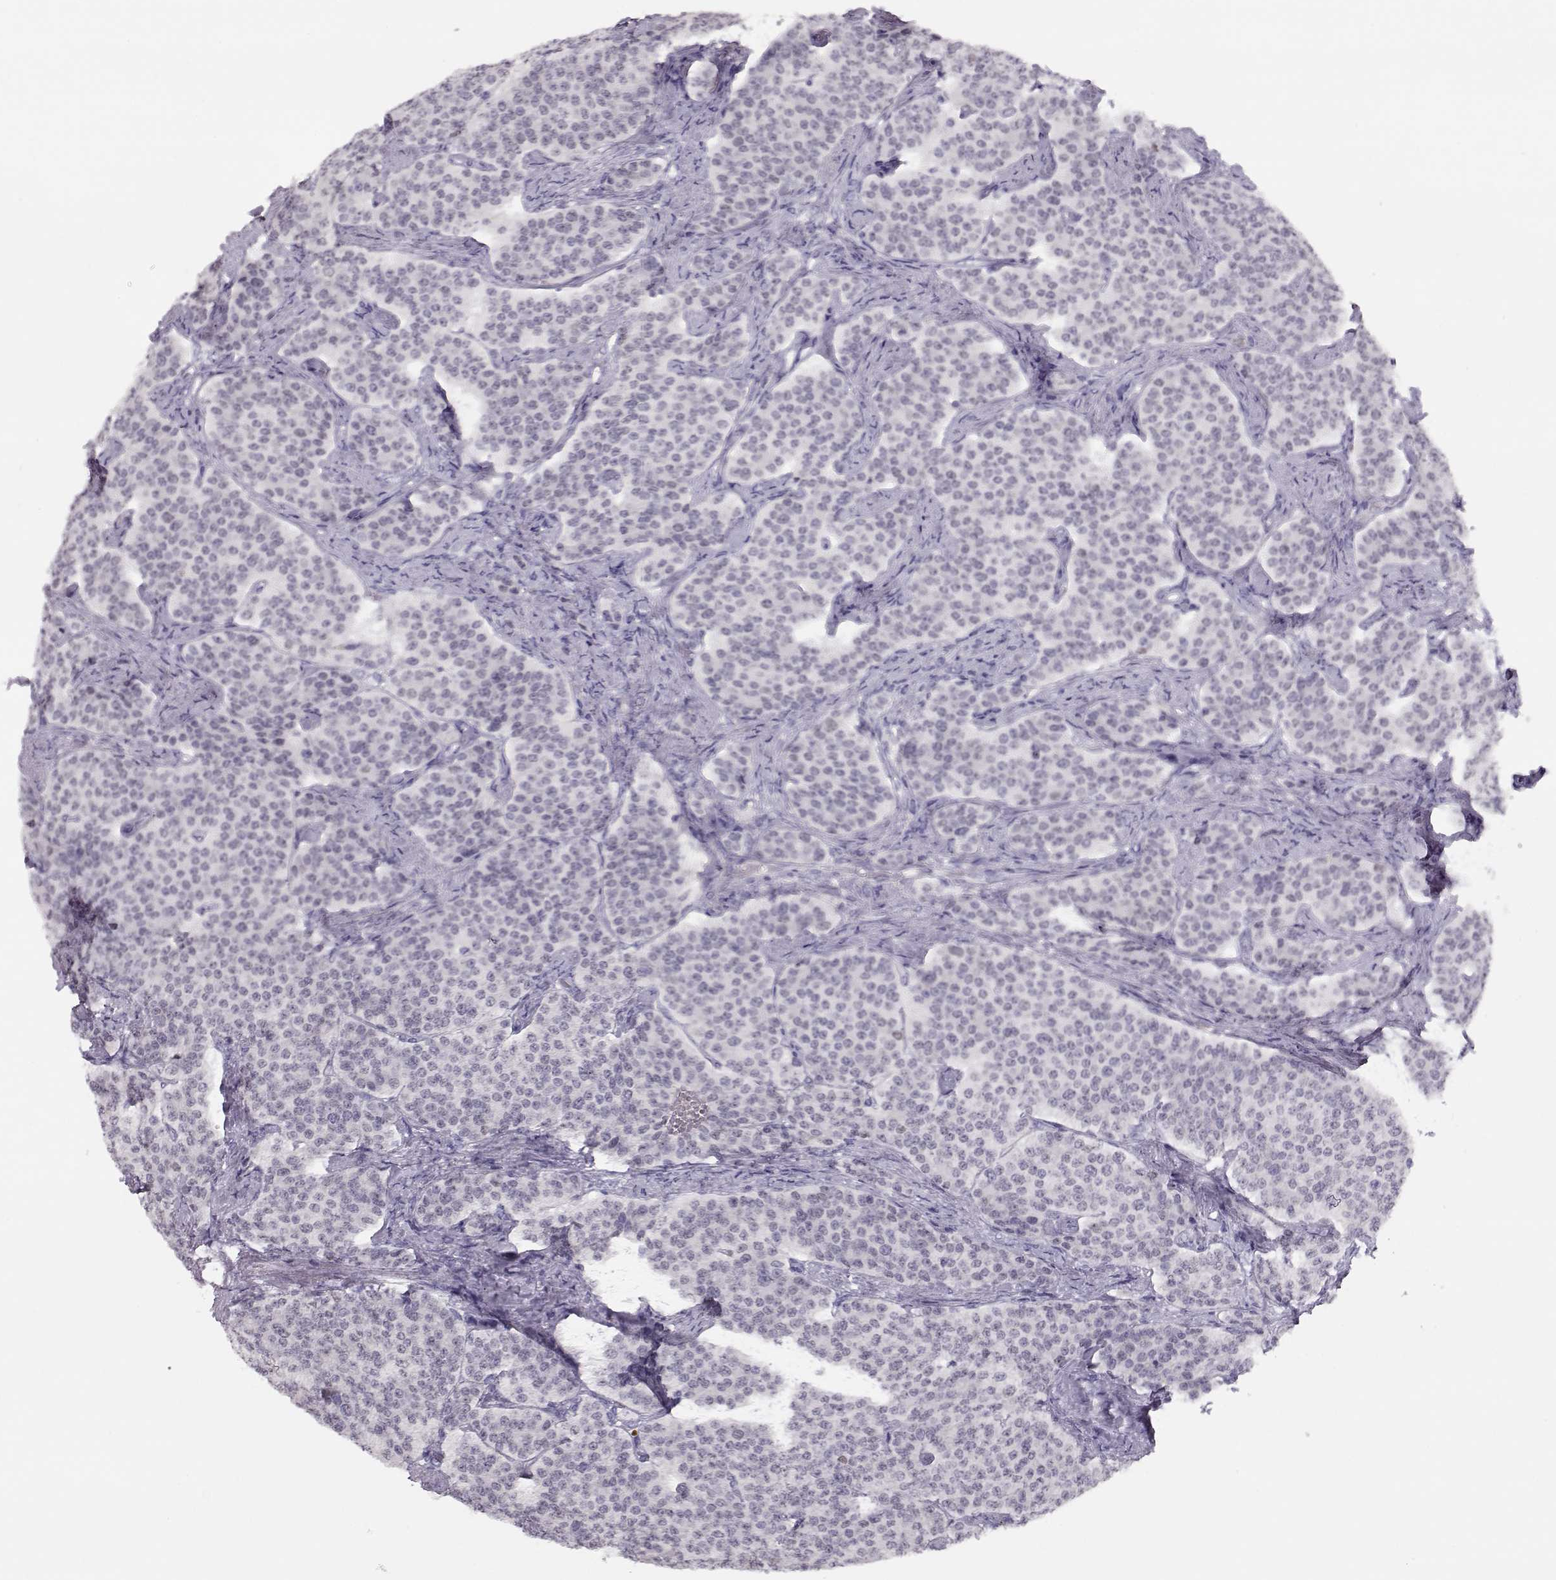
{"staining": {"intensity": "negative", "quantity": "none", "location": "none"}, "tissue": "carcinoid", "cell_type": "Tumor cells", "image_type": "cancer", "snomed": [{"axis": "morphology", "description": "Carcinoid, malignant, NOS"}, {"axis": "topography", "description": "Small intestine"}], "caption": "Histopathology image shows no protein staining in tumor cells of carcinoid tissue.", "gene": "IMPG1", "patient": {"sex": "female", "age": 58}}